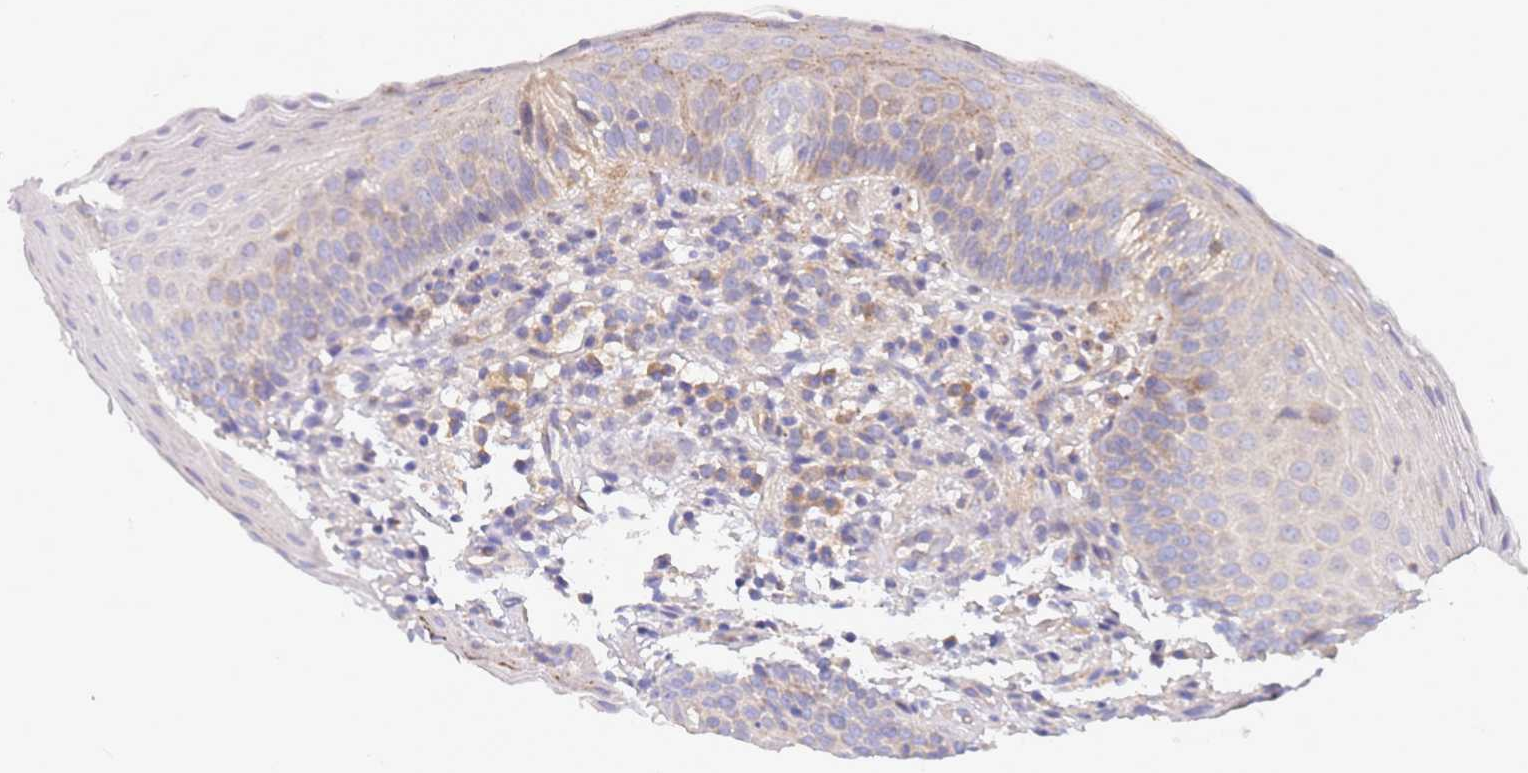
{"staining": {"intensity": "weak", "quantity": "<25%", "location": "cytoplasmic/membranous"}, "tissue": "oral mucosa", "cell_type": "Squamous epithelial cells", "image_type": "normal", "snomed": [{"axis": "morphology", "description": "Normal tissue, NOS"}, {"axis": "topography", "description": "Oral tissue"}], "caption": "This image is of normal oral mucosa stained with immunohistochemistry to label a protein in brown with the nuclei are counter-stained blue. There is no staining in squamous epithelial cells.", "gene": "ARMCX6", "patient": {"sex": "male", "age": 46}}